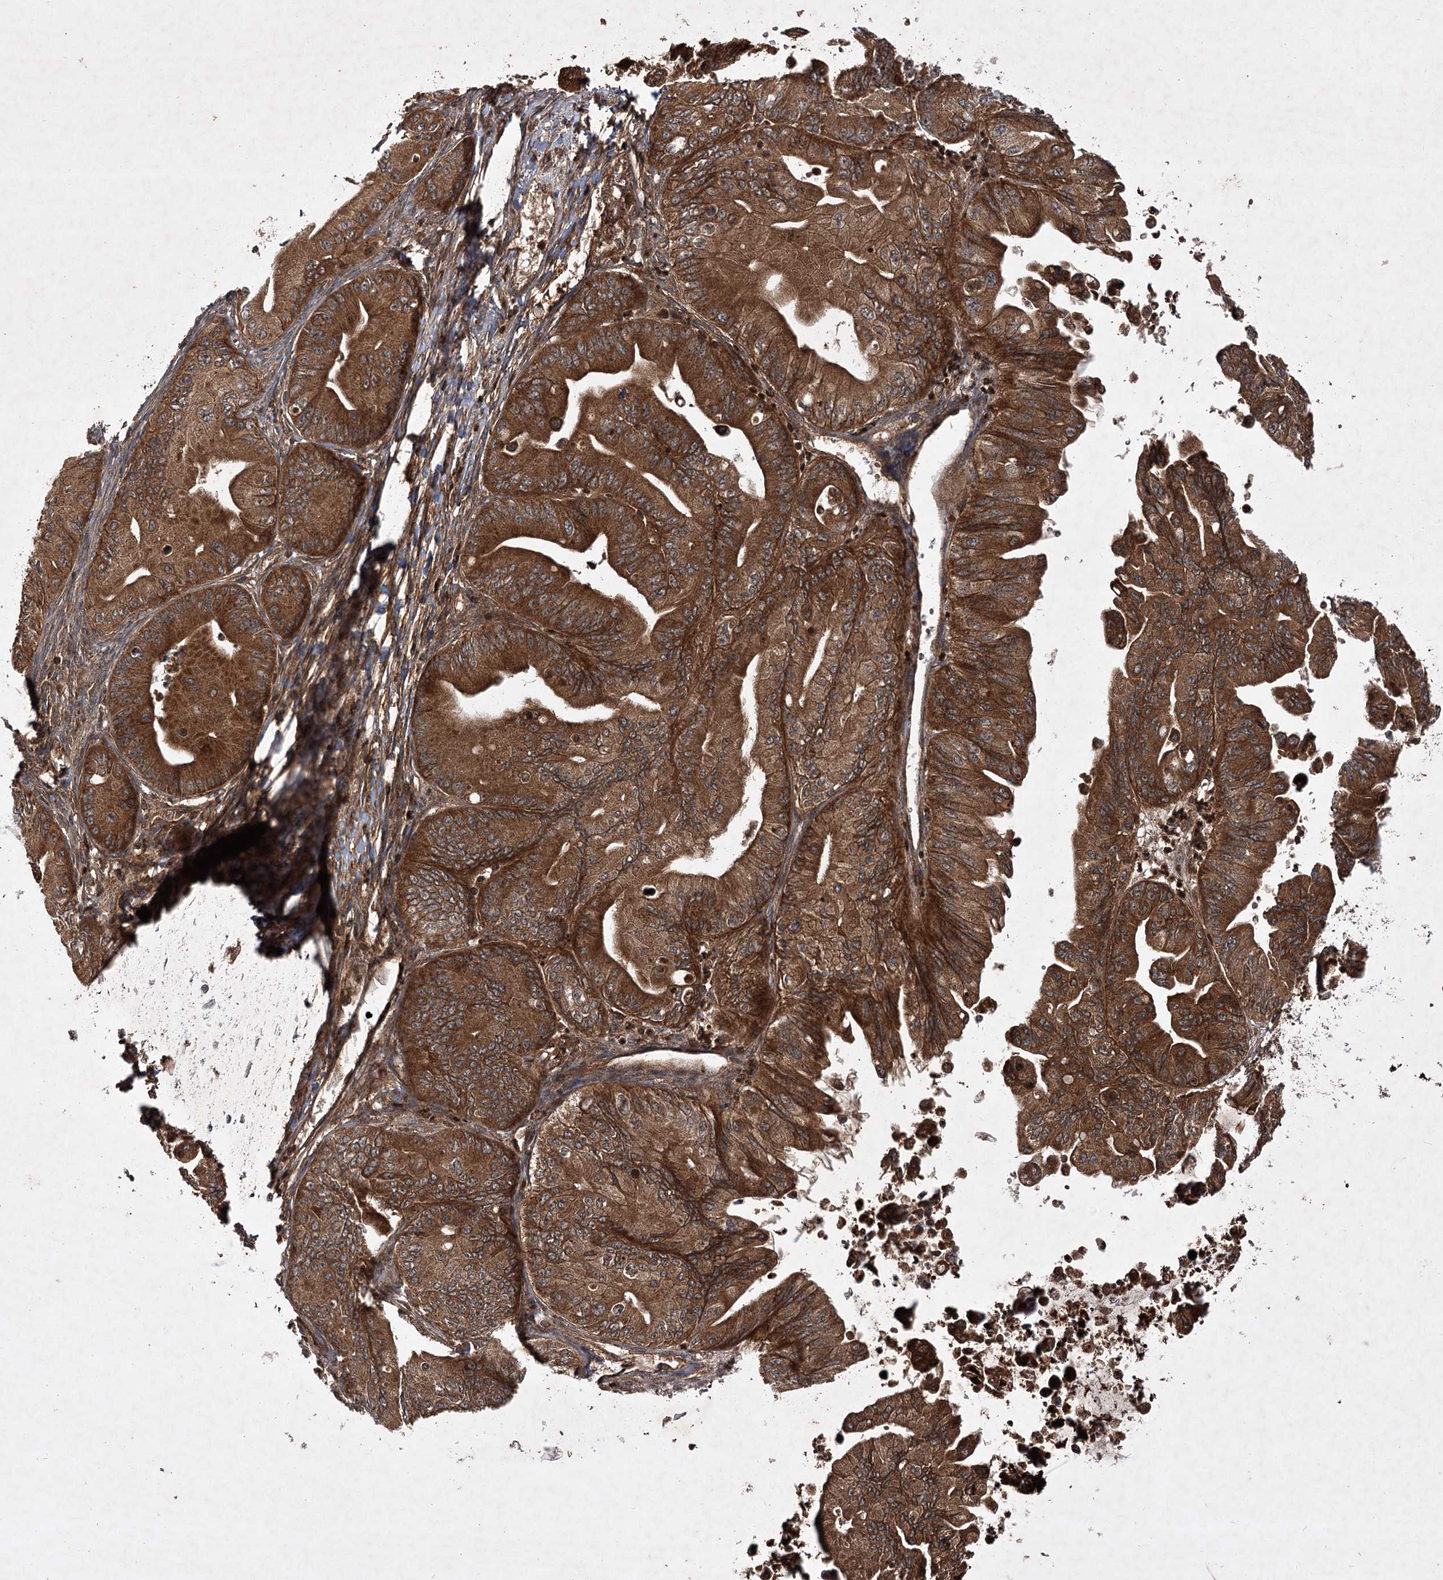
{"staining": {"intensity": "strong", "quantity": ">75%", "location": "cytoplasmic/membranous"}, "tissue": "ovarian cancer", "cell_type": "Tumor cells", "image_type": "cancer", "snomed": [{"axis": "morphology", "description": "Cystadenocarcinoma, mucinous, NOS"}, {"axis": "topography", "description": "Ovary"}], "caption": "An immunohistochemistry histopathology image of neoplastic tissue is shown. Protein staining in brown highlights strong cytoplasmic/membranous positivity in ovarian mucinous cystadenocarcinoma within tumor cells.", "gene": "DNAJC13", "patient": {"sex": "female", "age": 71}}